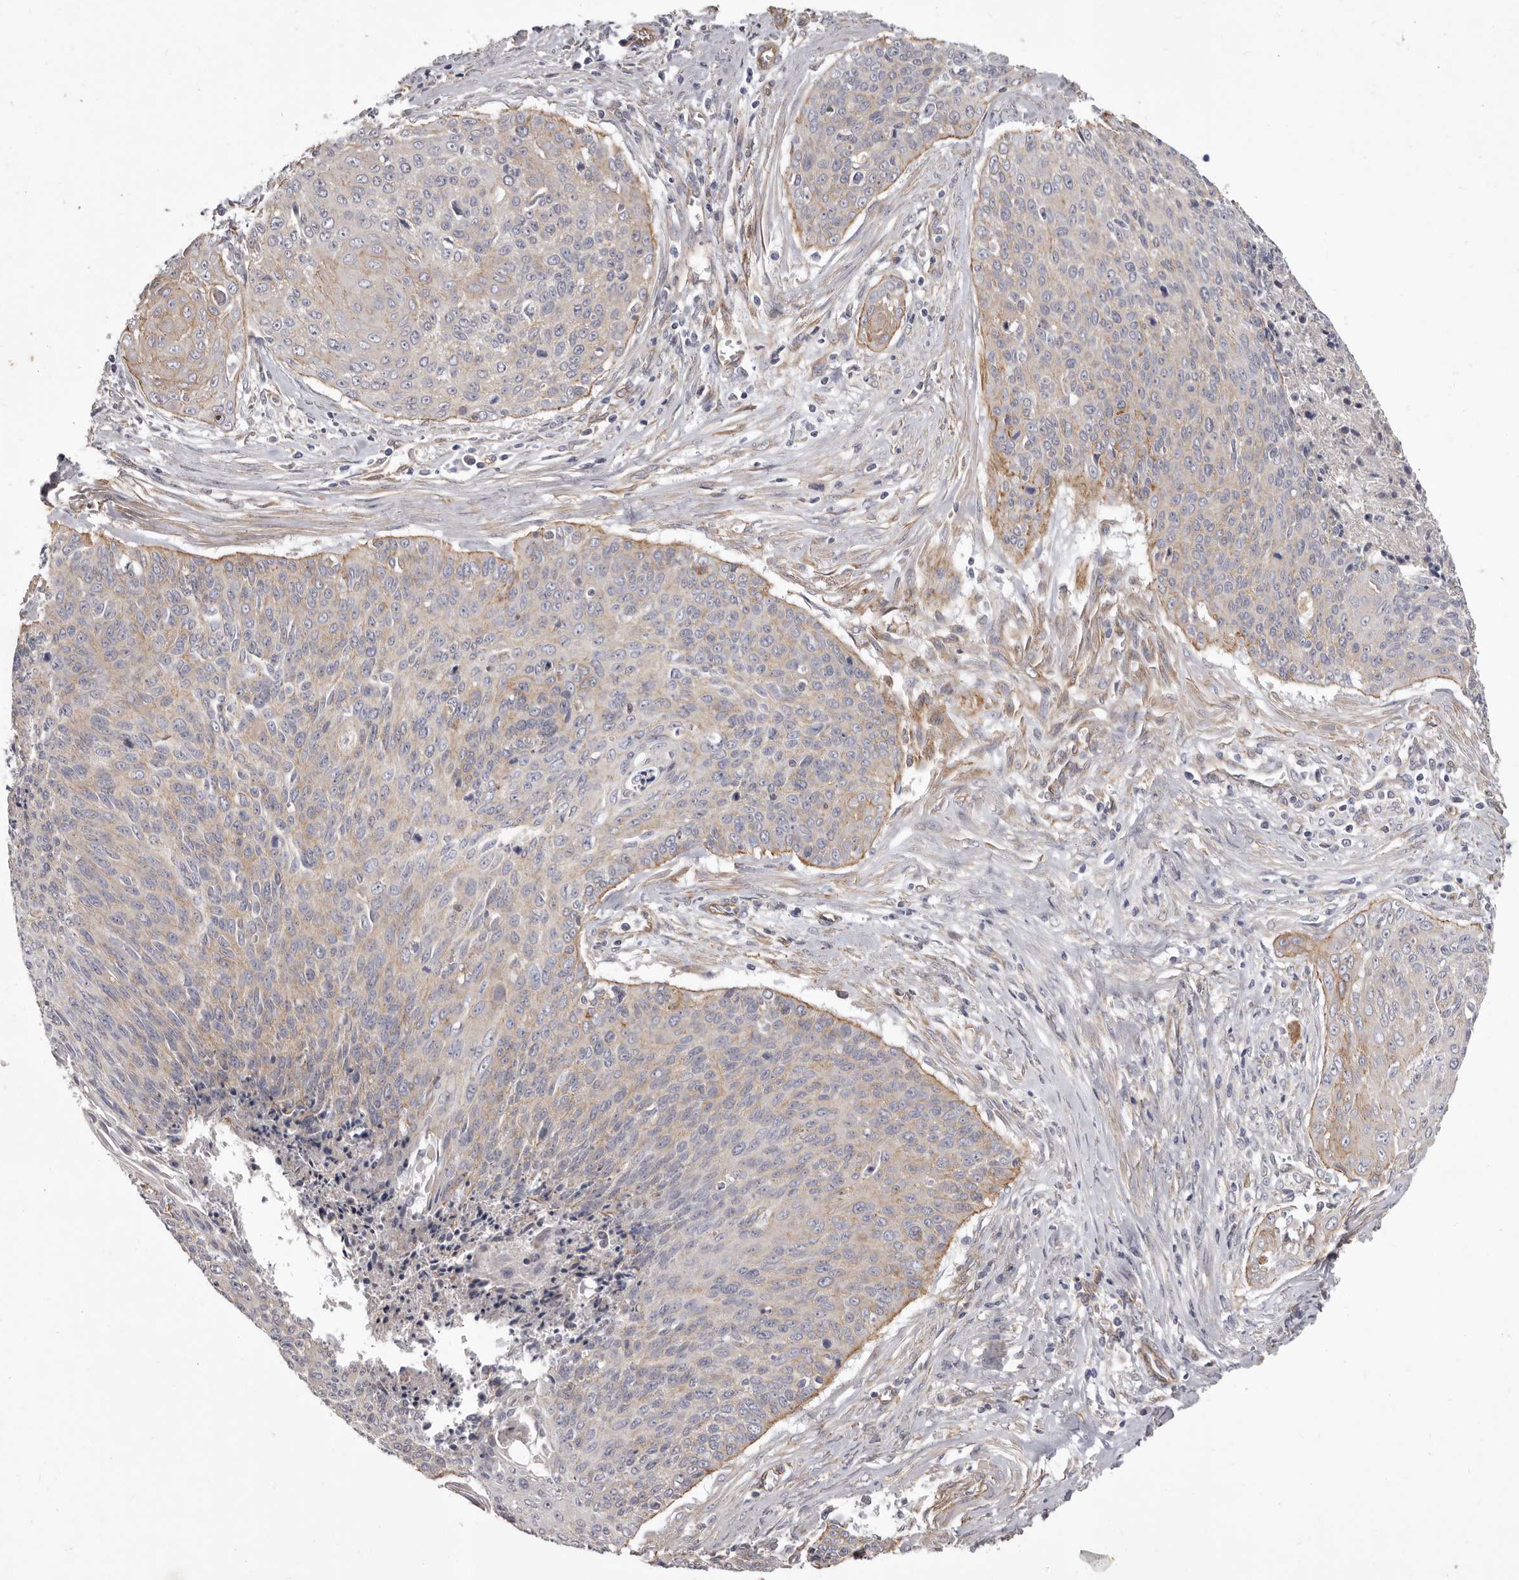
{"staining": {"intensity": "weak", "quantity": "<25%", "location": "cytoplasmic/membranous"}, "tissue": "cervical cancer", "cell_type": "Tumor cells", "image_type": "cancer", "snomed": [{"axis": "morphology", "description": "Squamous cell carcinoma, NOS"}, {"axis": "topography", "description": "Cervix"}], "caption": "IHC histopathology image of cervical cancer (squamous cell carcinoma) stained for a protein (brown), which shows no staining in tumor cells.", "gene": "P2RX6", "patient": {"sex": "female", "age": 55}}